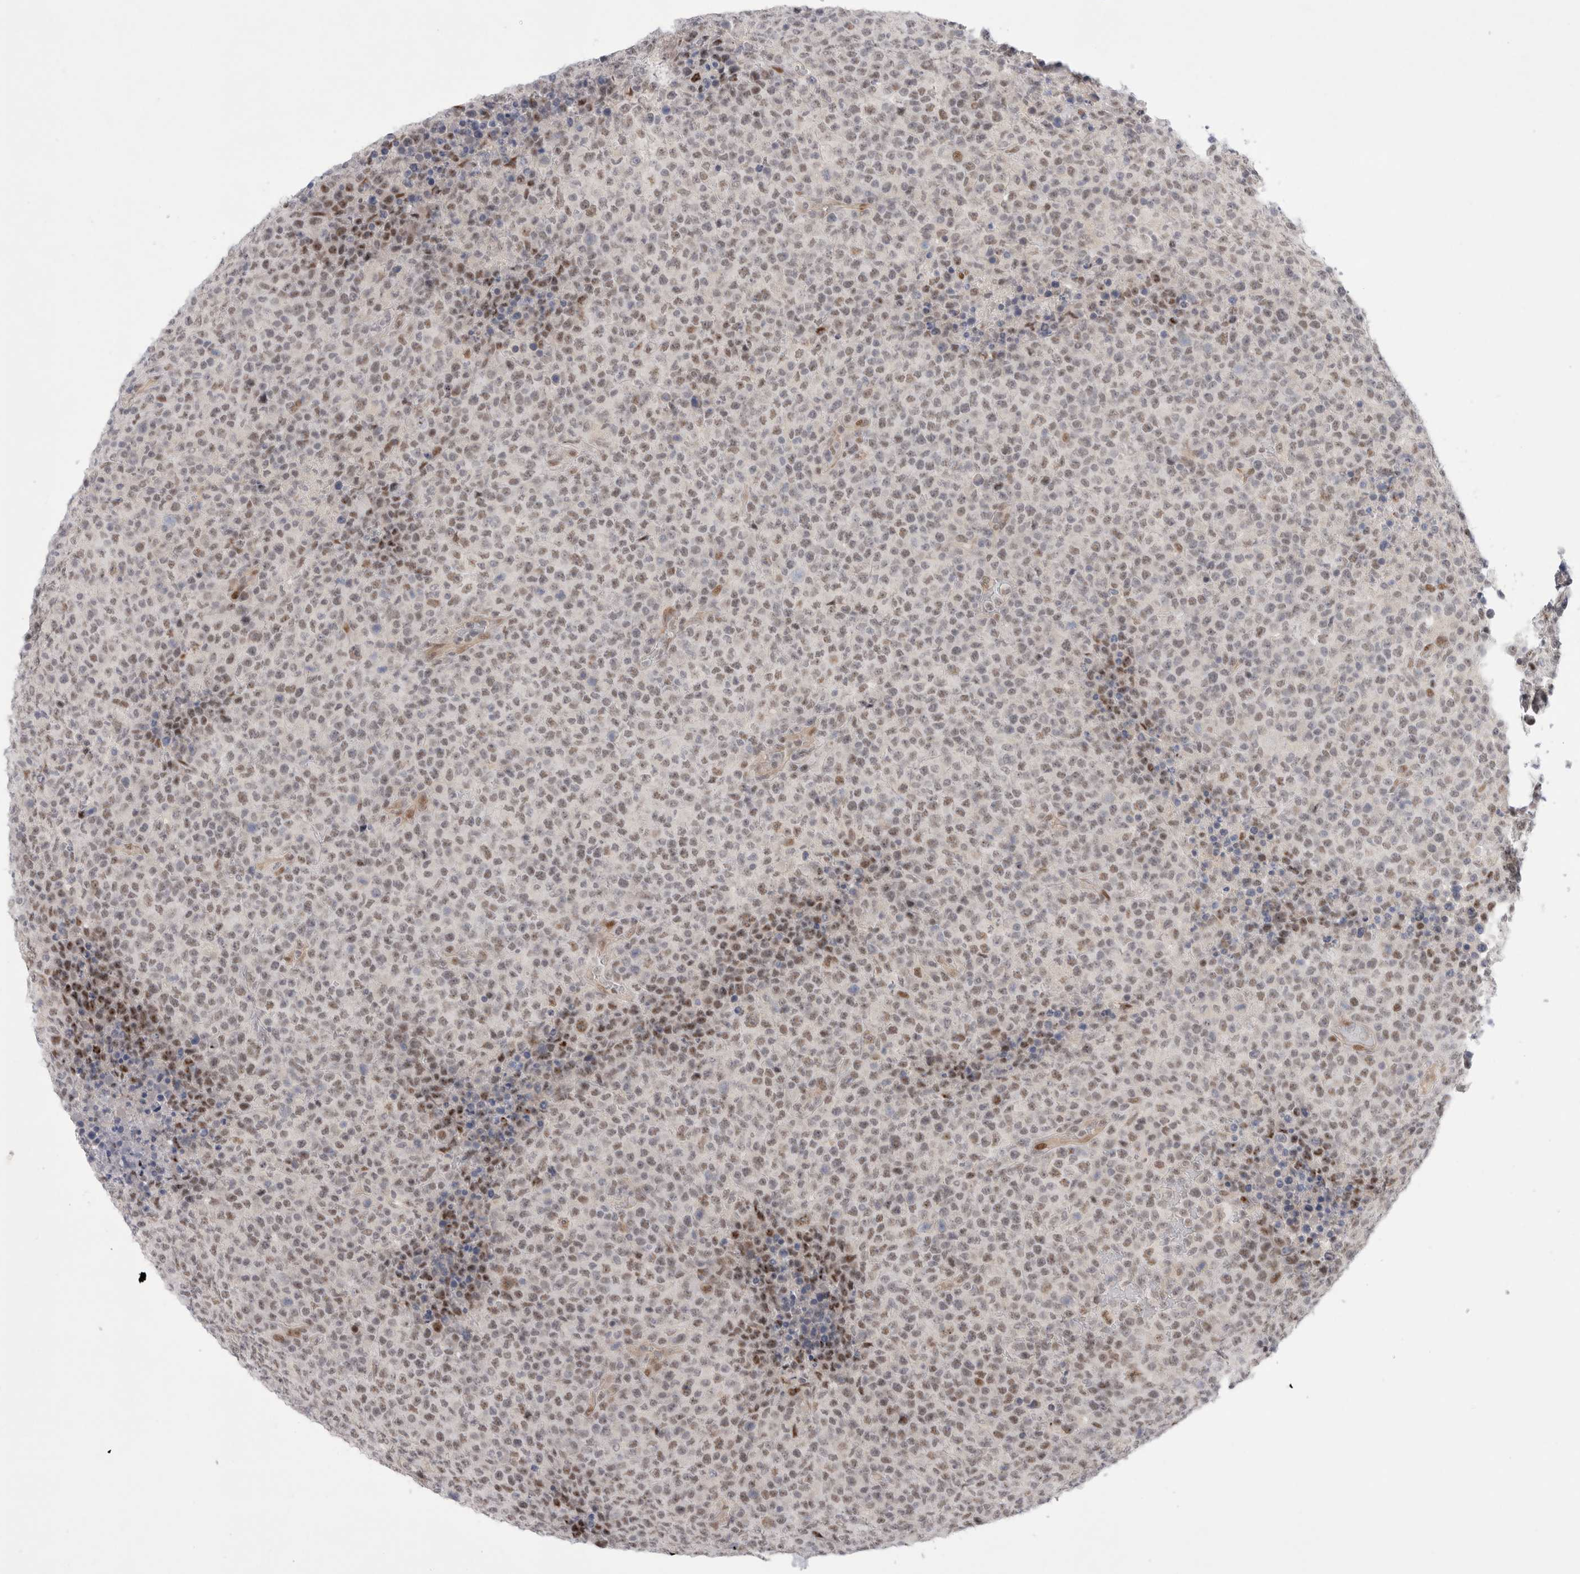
{"staining": {"intensity": "weak", "quantity": ">75%", "location": "nuclear"}, "tissue": "lymphoma", "cell_type": "Tumor cells", "image_type": "cancer", "snomed": [{"axis": "morphology", "description": "Malignant lymphoma, non-Hodgkin's type, High grade"}, {"axis": "topography", "description": "Lymph node"}], "caption": "This is an image of IHC staining of malignant lymphoma, non-Hodgkin's type (high-grade), which shows weak expression in the nuclear of tumor cells.", "gene": "WIPF2", "patient": {"sex": "male", "age": 13}}